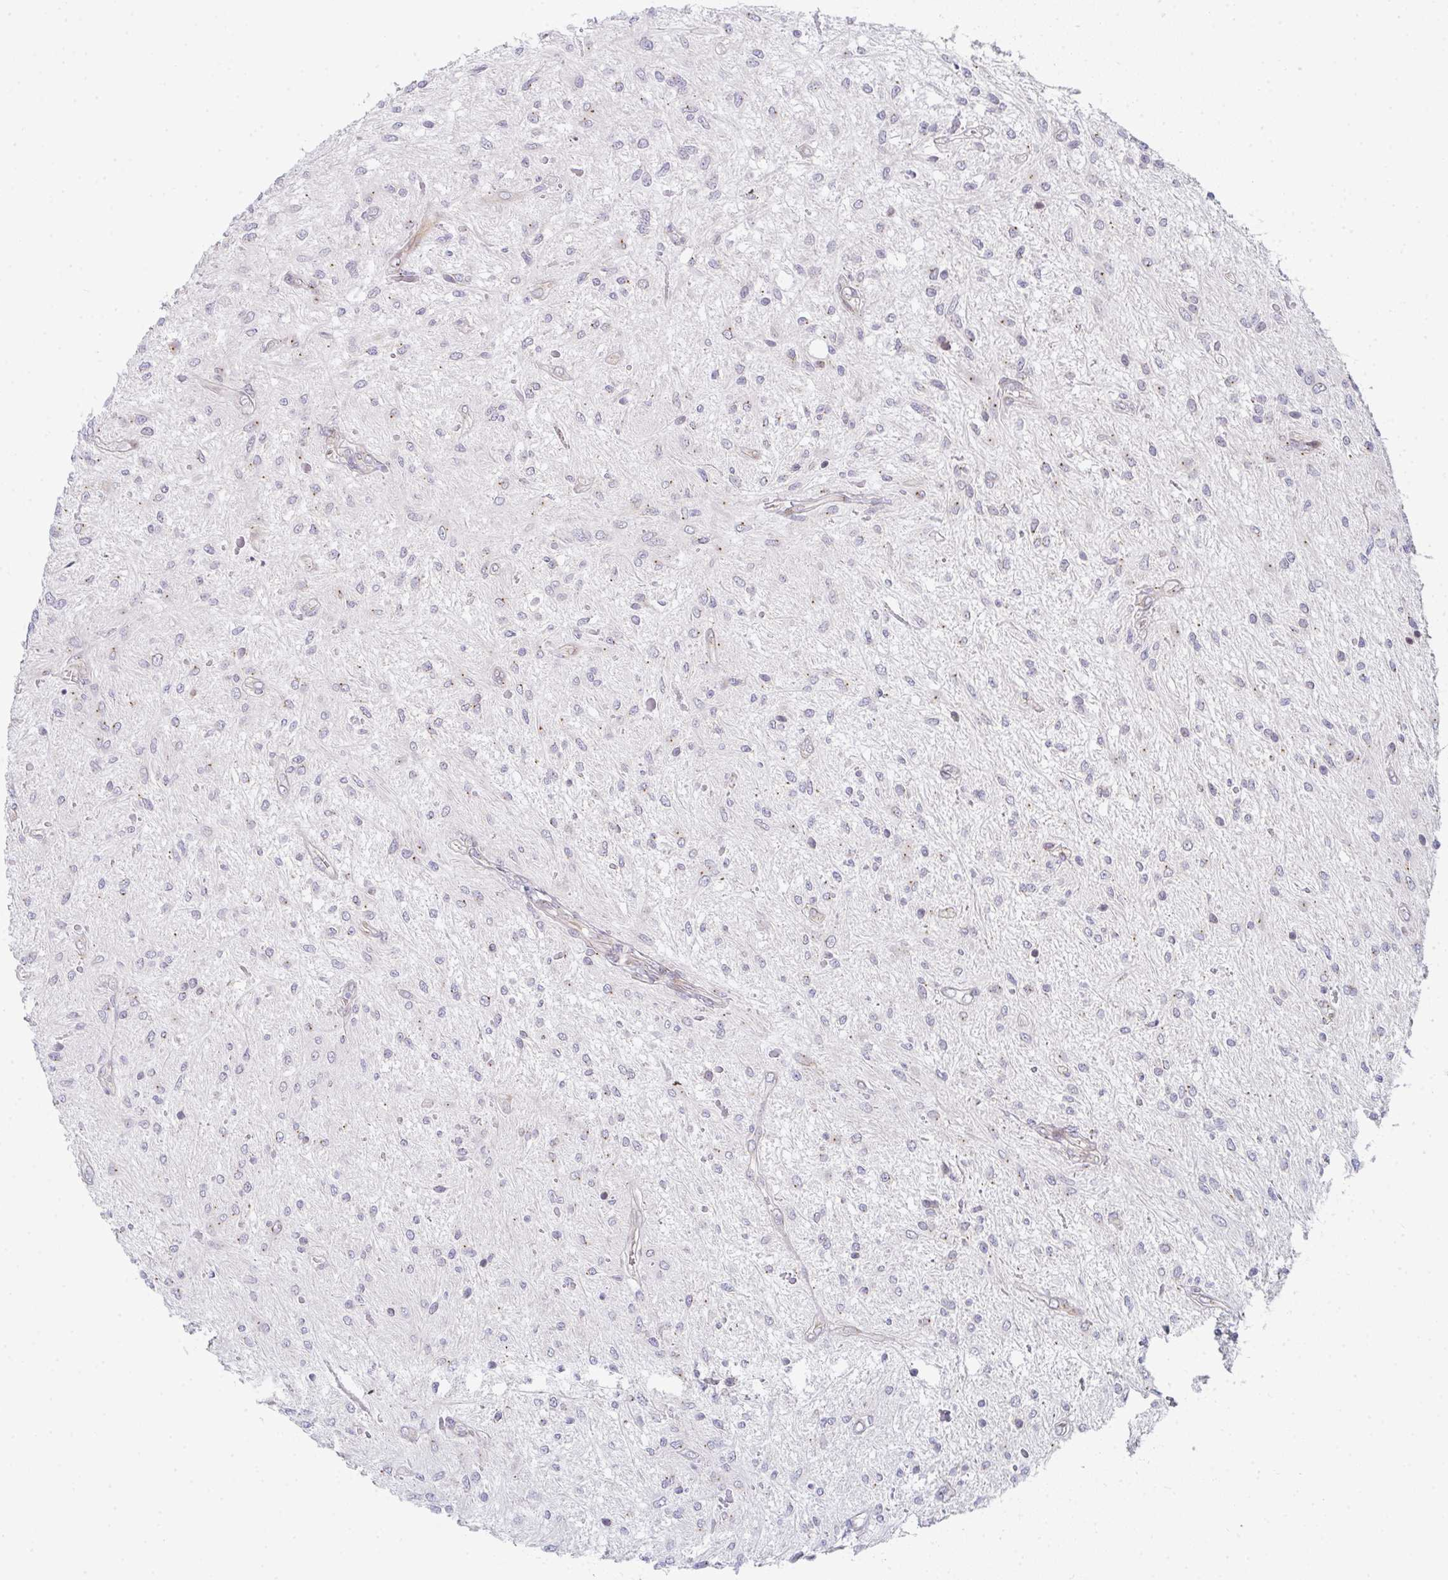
{"staining": {"intensity": "negative", "quantity": "none", "location": "none"}, "tissue": "glioma", "cell_type": "Tumor cells", "image_type": "cancer", "snomed": [{"axis": "morphology", "description": "Glioma, malignant, Low grade"}, {"axis": "topography", "description": "Cerebellum"}], "caption": "There is no significant positivity in tumor cells of malignant low-grade glioma.", "gene": "PRKCH", "patient": {"sex": "female", "age": 14}}